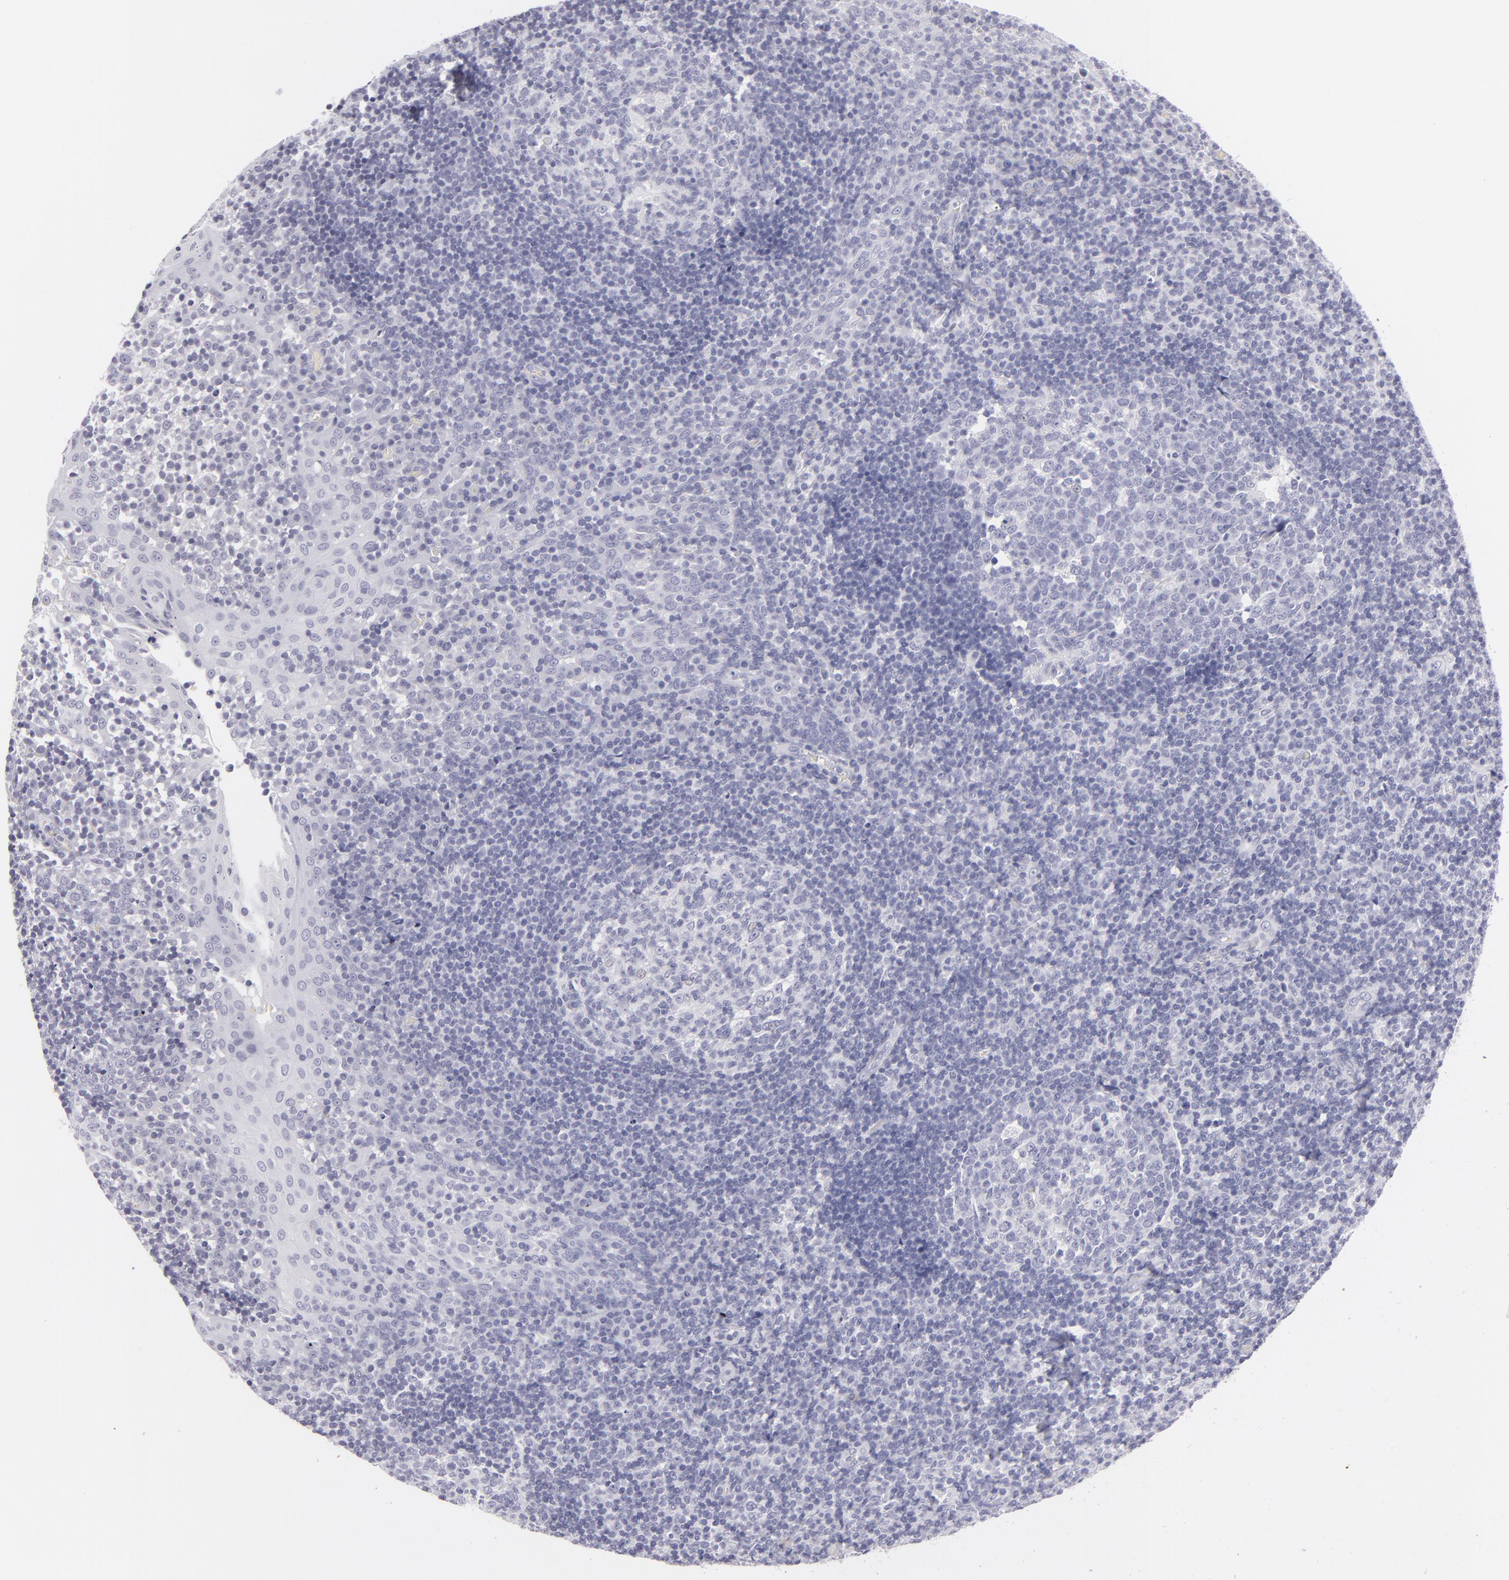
{"staining": {"intensity": "negative", "quantity": "none", "location": "none"}, "tissue": "tonsil", "cell_type": "Germinal center cells", "image_type": "normal", "snomed": [{"axis": "morphology", "description": "Normal tissue, NOS"}, {"axis": "topography", "description": "Tonsil"}], "caption": "A high-resolution histopathology image shows IHC staining of benign tonsil, which shows no significant staining in germinal center cells.", "gene": "VIL1", "patient": {"sex": "female", "age": 40}}